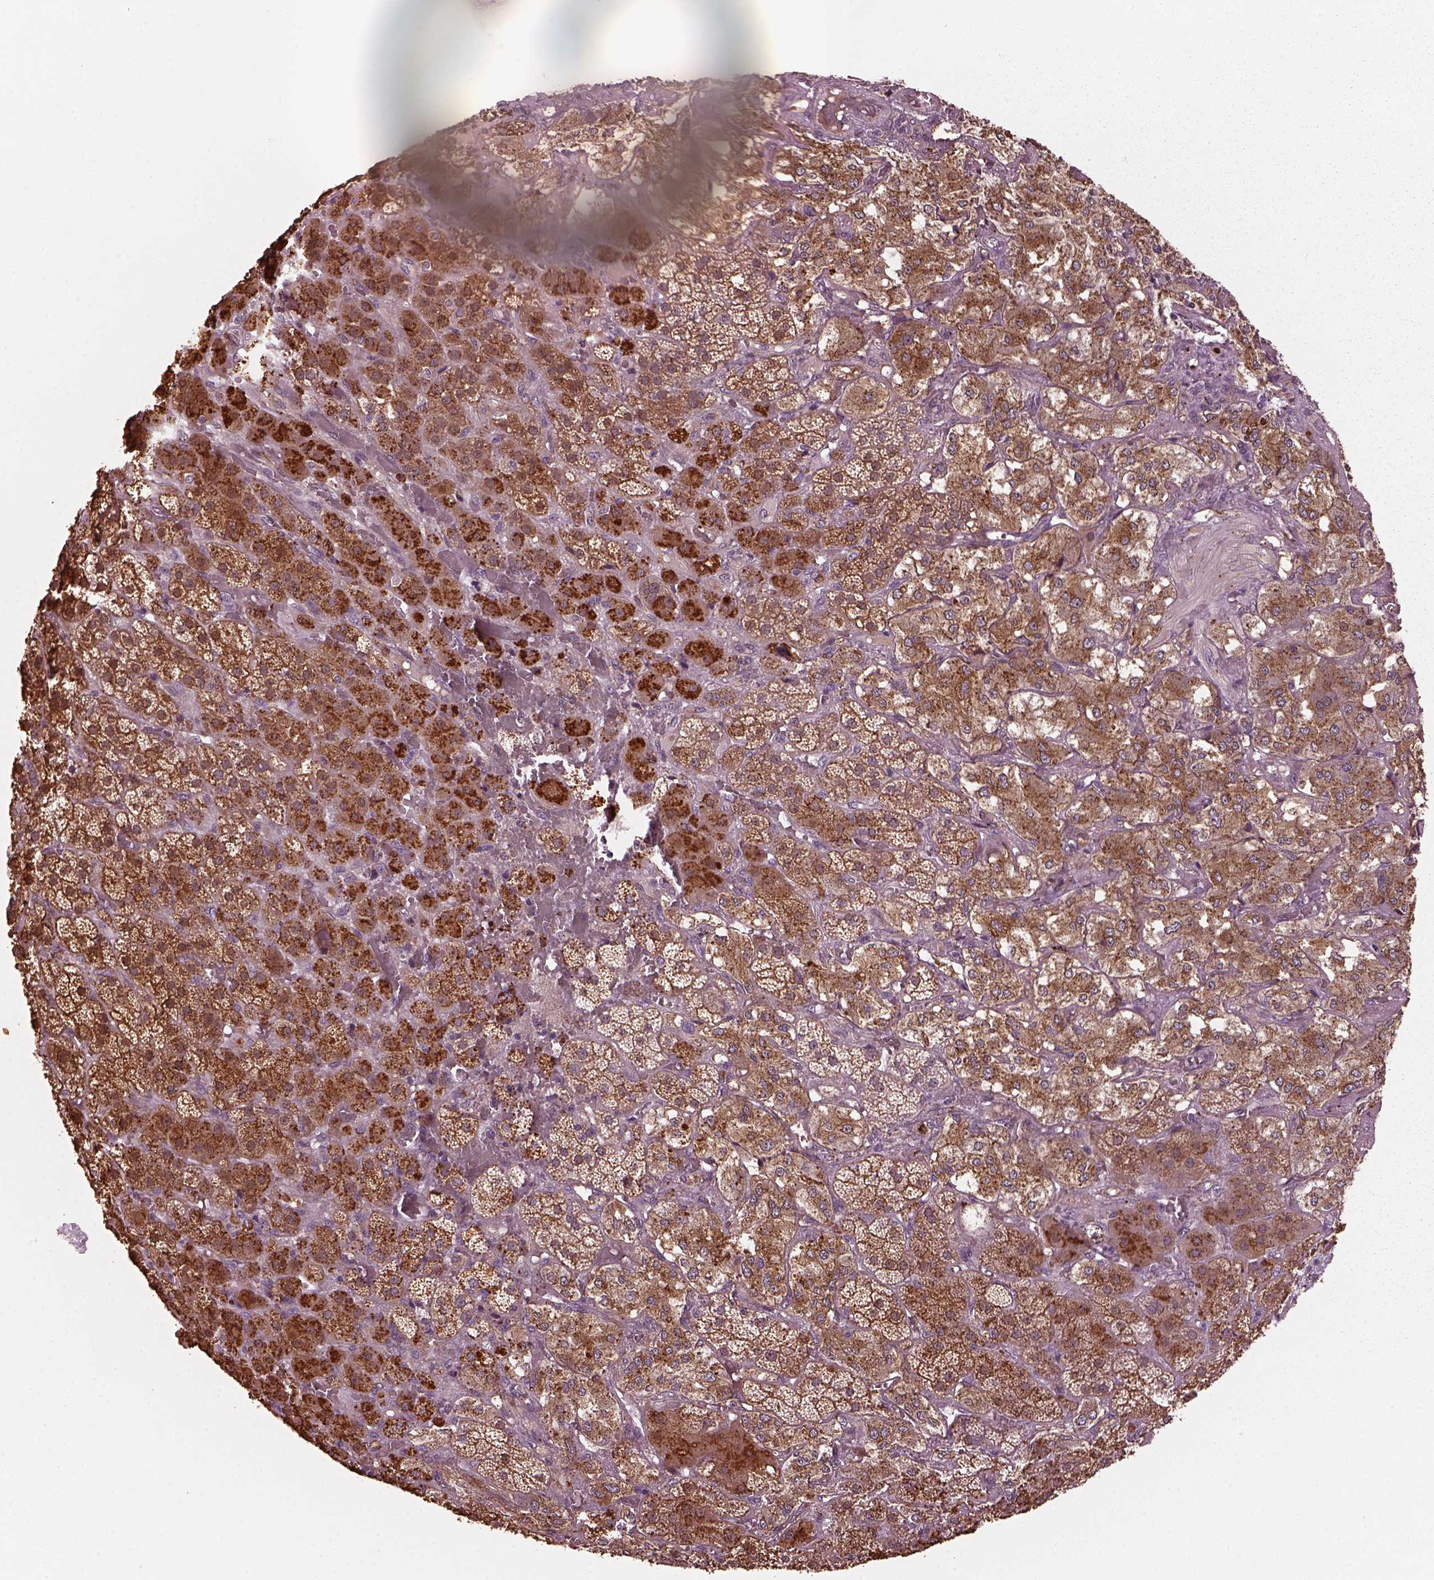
{"staining": {"intensity": "strong", "quantity": ">75%", "location": "cytoplasmic/membranous,nuclear"}, "tissue": "adrenal gland", "cell_type": "Glandular cells", "image_type": "normal", "snomed": [{"axis": "morphology", "description": "Normal tissue, NOS"}, {"axis": "topography", "description": "Adrenal gland"}], "caption": "Glandular cells demonstrate high levels of strong cytoplasmic/membranous,nuclear staining in about >75% of cells in benign human adrenal gland. (DAB (3,3'-diaminobenzidine) = brown stain, brightfield microscopy at high magnification).", "gene": "RUFY3", "patient": {"sex": "male", "age": 57}}